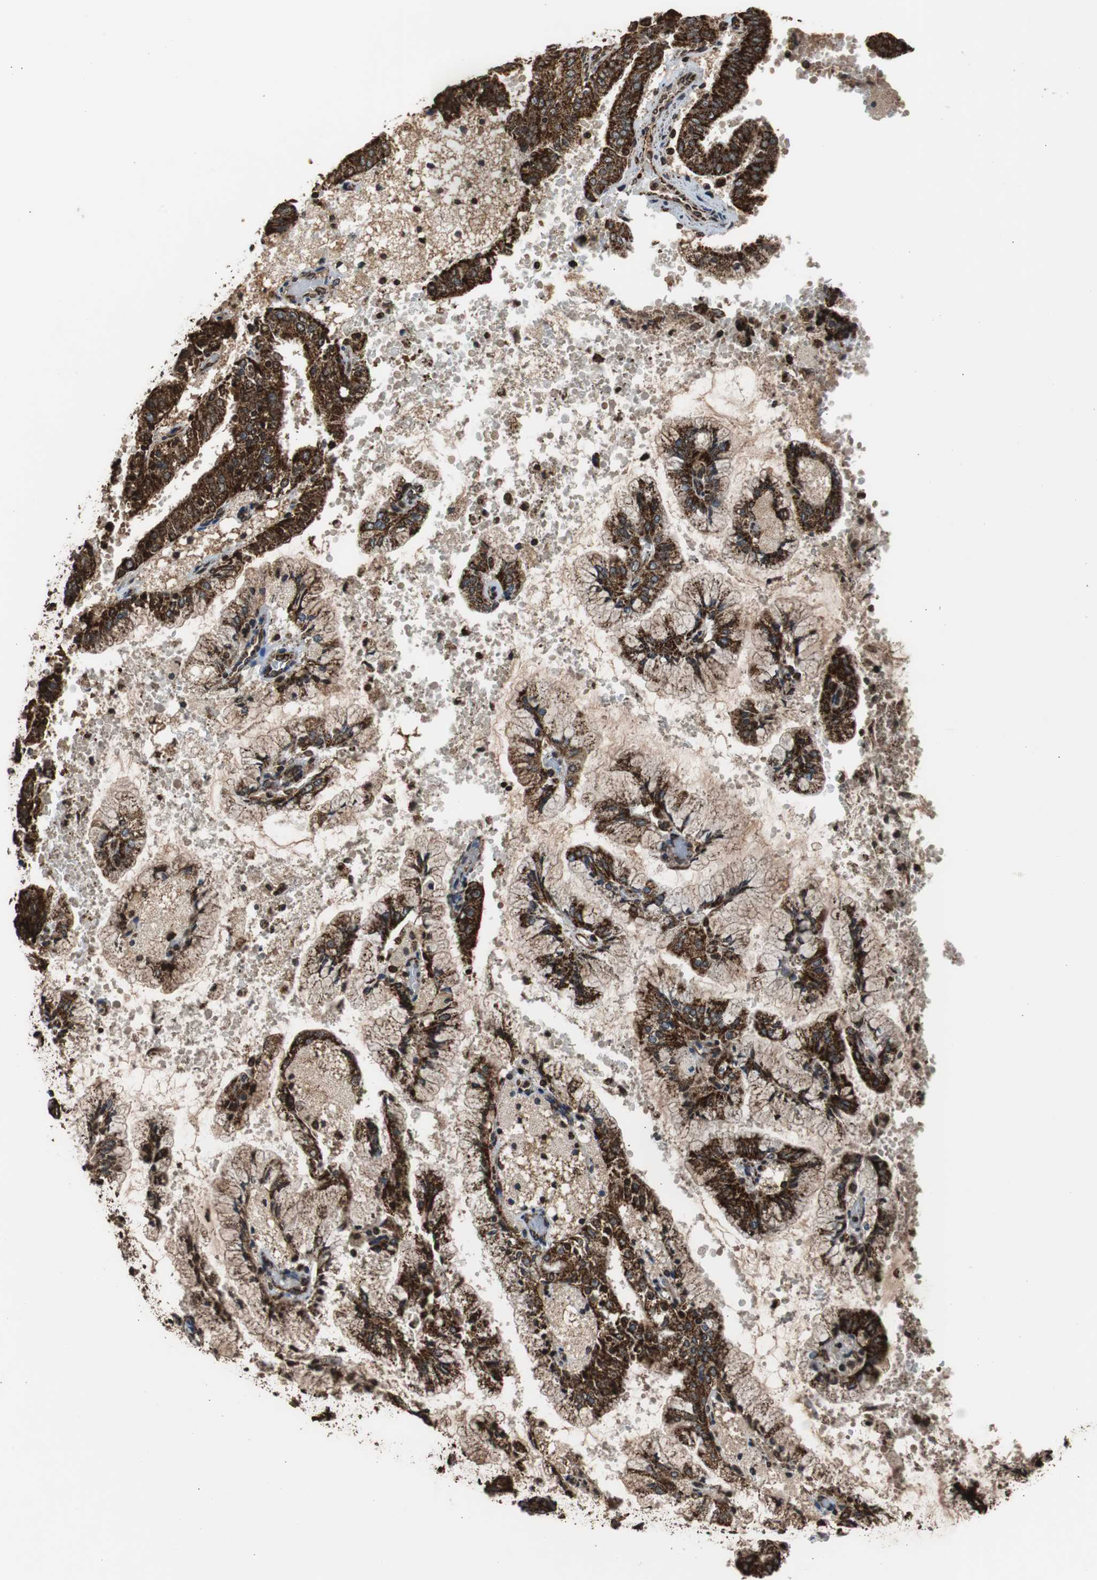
{"staining": {"intensity": "strong", "quantity": ">75%", "location": "cytoplasmic/membranous"}, "tissue": "endometrial cancer", "cell_type": "Tumor cells", "image_type": "cancer", "snomed": [{"axis": "morphology", "description": "Adenocarcinoma, NOS"}, {"axis": "topography", "description": "Endometrium"}], "caption": "This micrograph shows immunohistochemistry (IHC) staining of human adenocarcinoma (endometrial), with high strong cytoplasmic/membranous positivity in approximately >75% of tumor cells.", "gene": "HSPA9", "patient": {"sex": "female", "age": 63}}